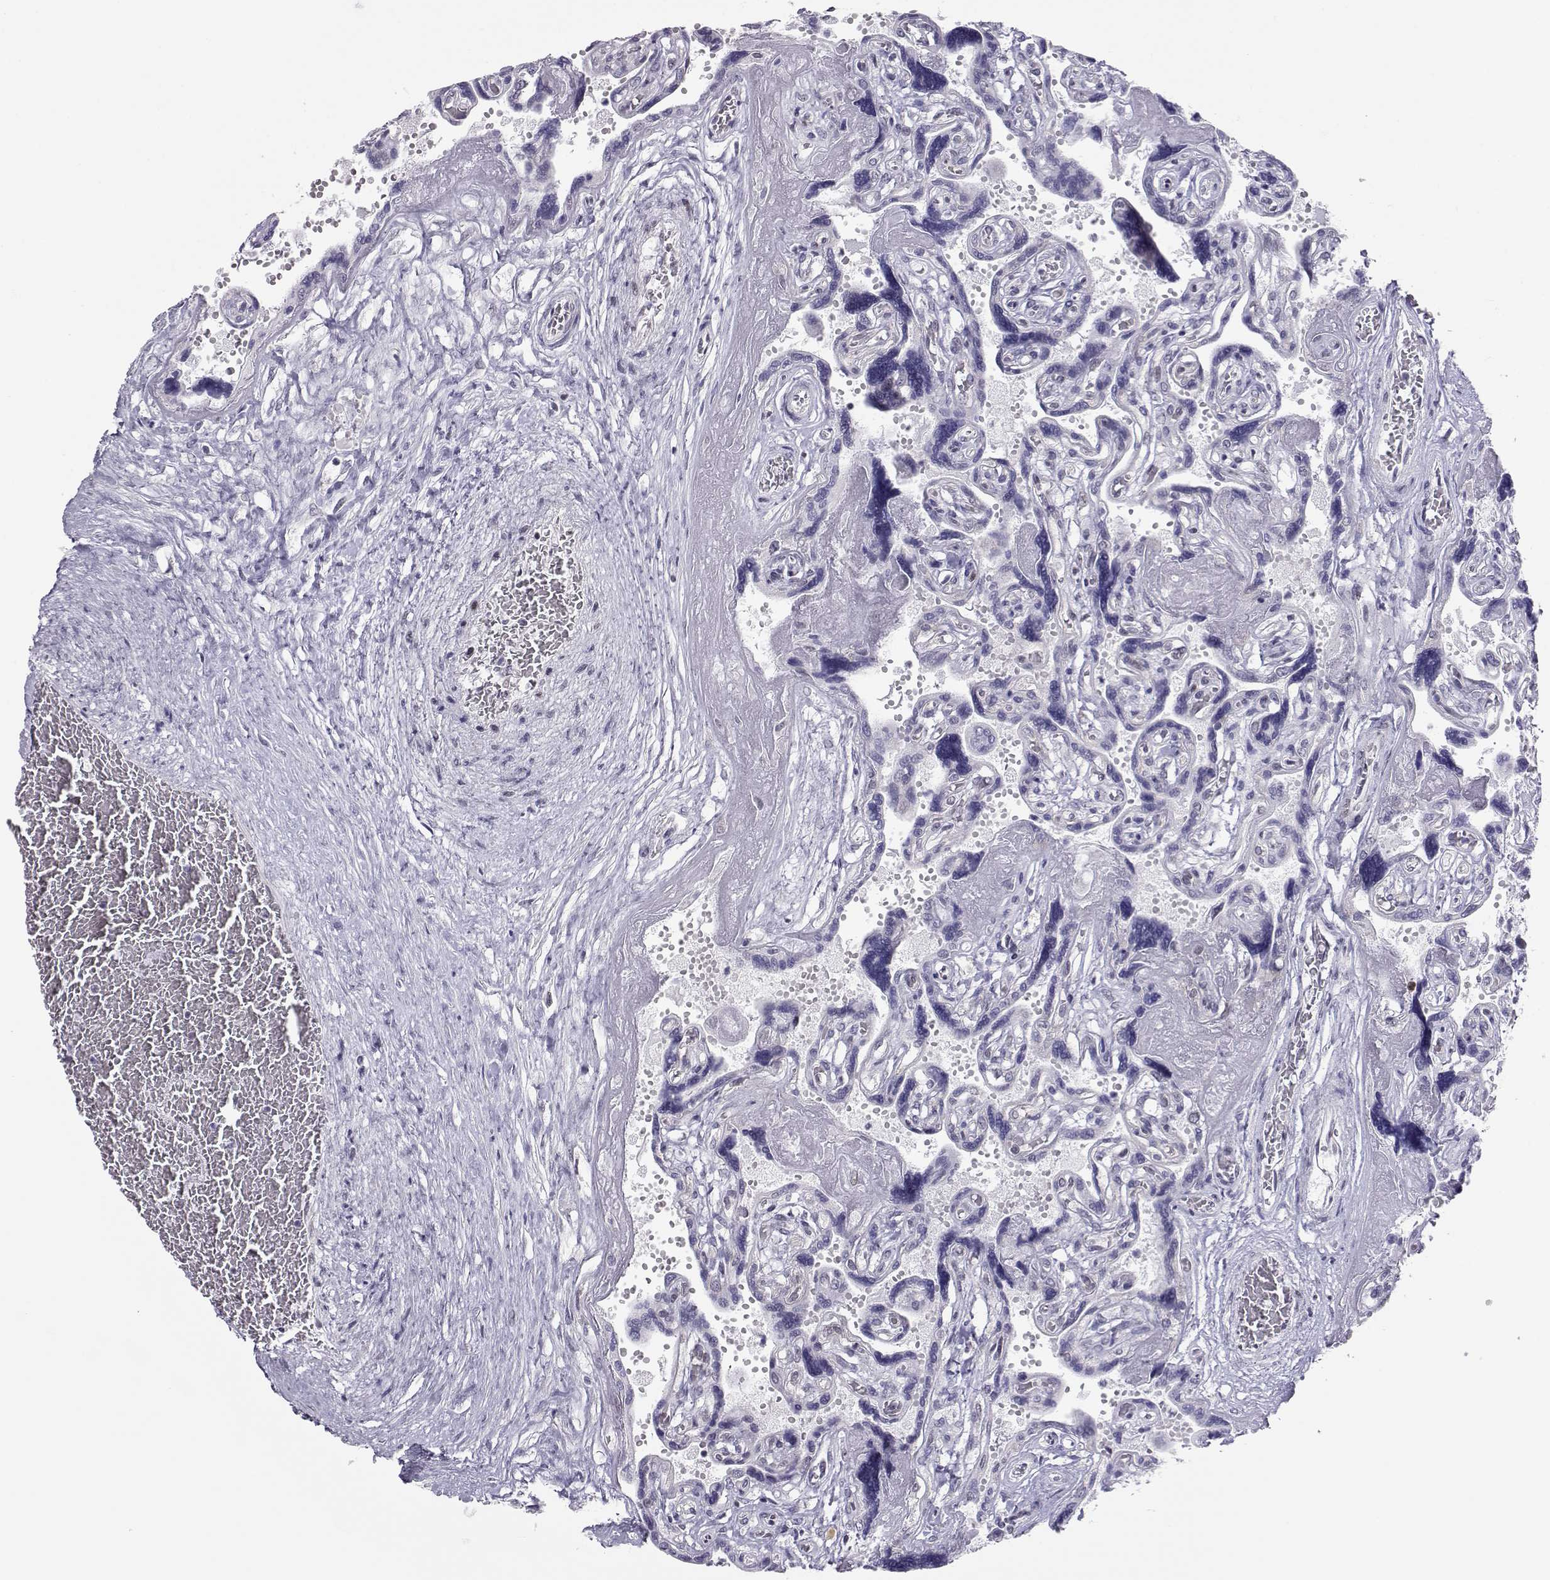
{"staining": {"intensity": "weak", "quantity": ">75%", "location": "nuclear"}, "tissue": "placenta", "cell_type": "Decidual cells", "image_type": "normal", "snomed": [{"axis": "morphology", "description": "Normal tissue, NOS"}, {"axis": "topography", "description": "Placenta"}], "caption": "Human placenta stained for a protein (brown) displays weak nuclear positive staining in about >75% of decidual cells.", "gene": "SIX6", "patient": {"sex": "female", "age": 32}}